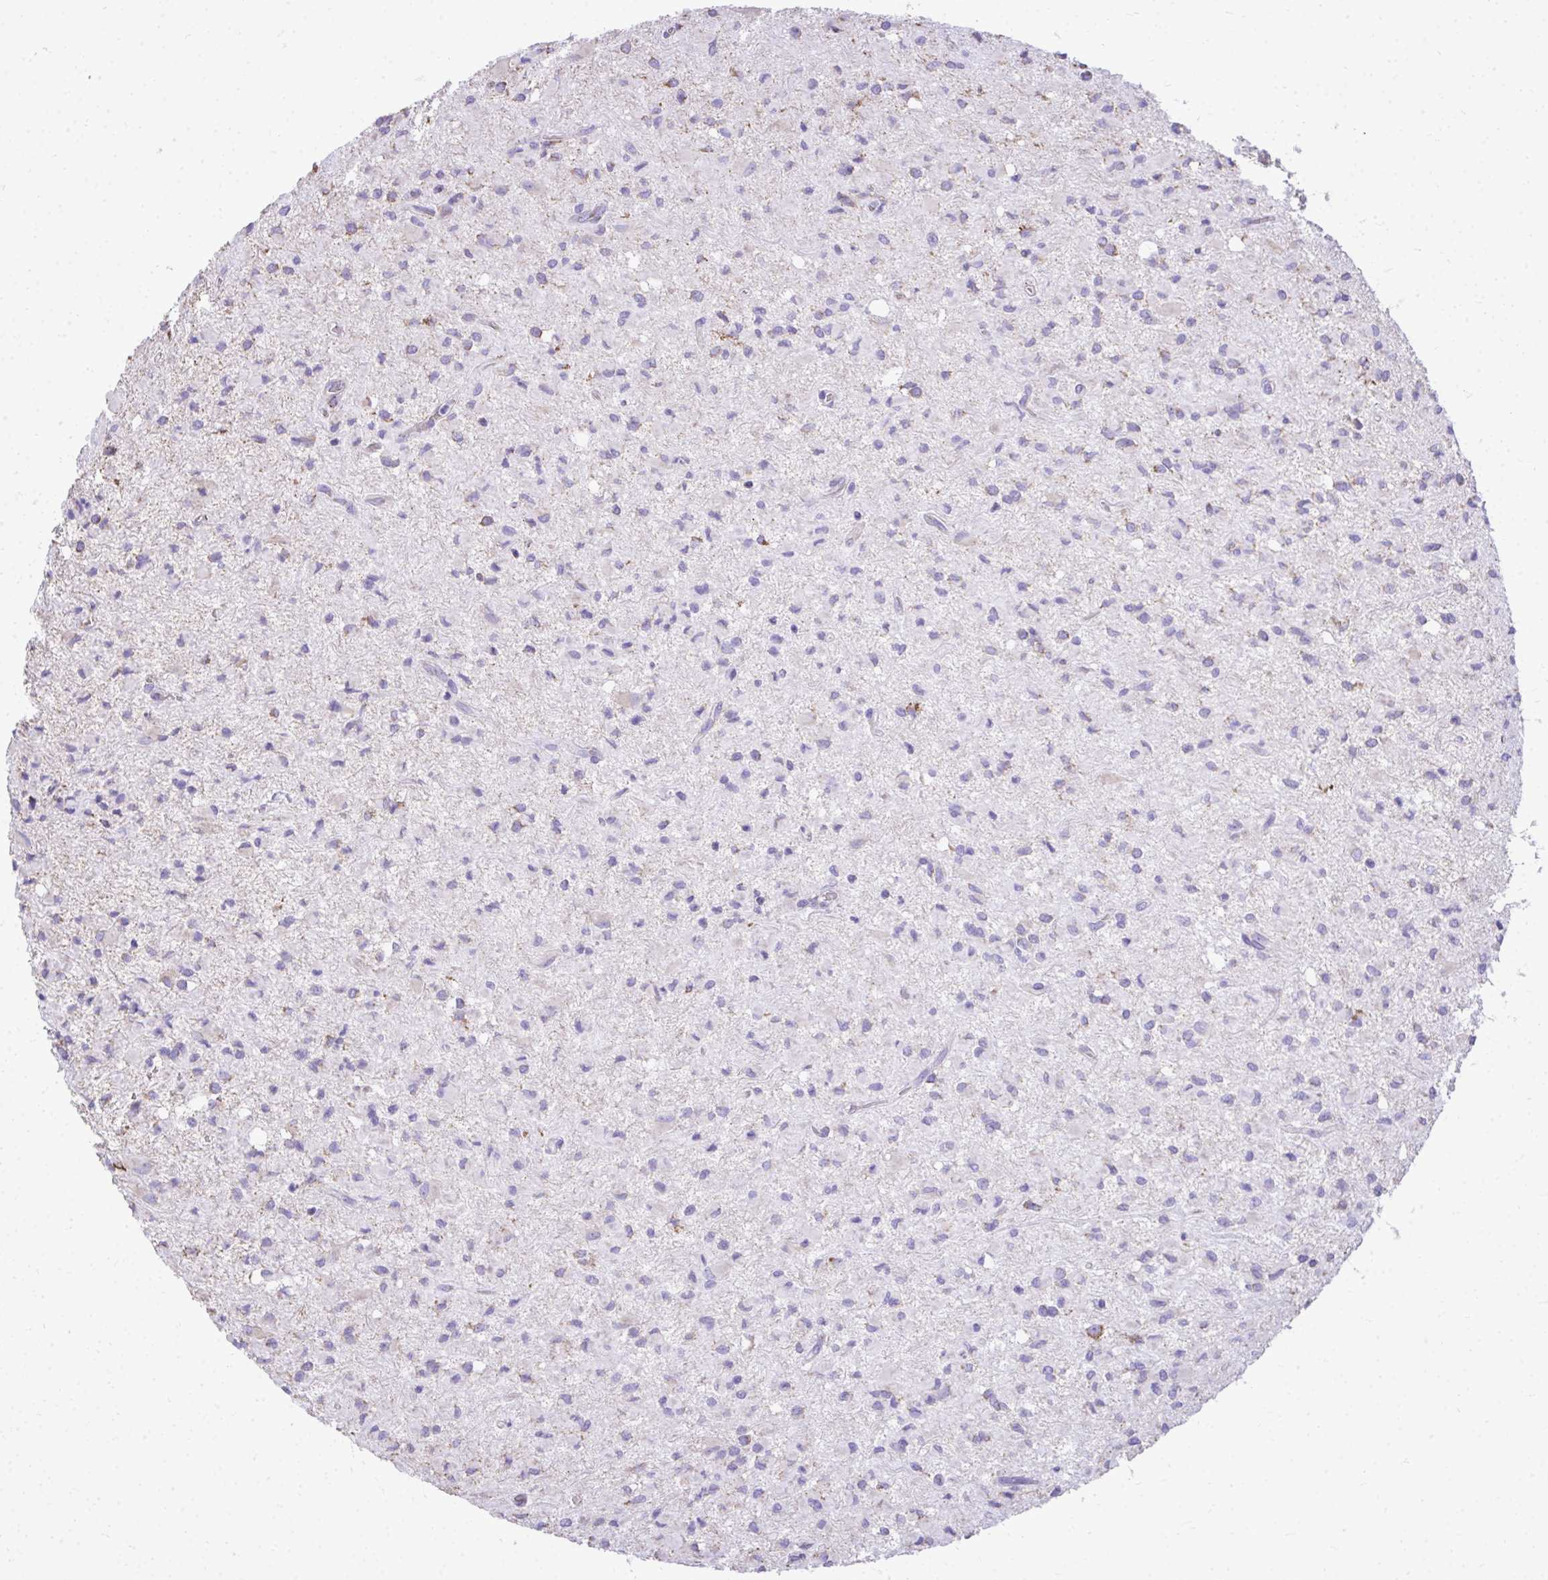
{"staining": {"intensity": "negative", "quantity": "none", "location": "none"}, "tissue": "glioma", "cell_type": "Tumor cells", "image_type": "cancer", "snomed": [{"axis": "morphology", "description": "Glioma, malignant, Low grade"}, {"axis": "topography", "description": "Brain"}], "caption": "A high-resolution image shows IHC staining of glioma, which displays no significant positivity in tumor cells.", "gene": "MPZL2", "patient": {"sex": "female", "age": 33}}